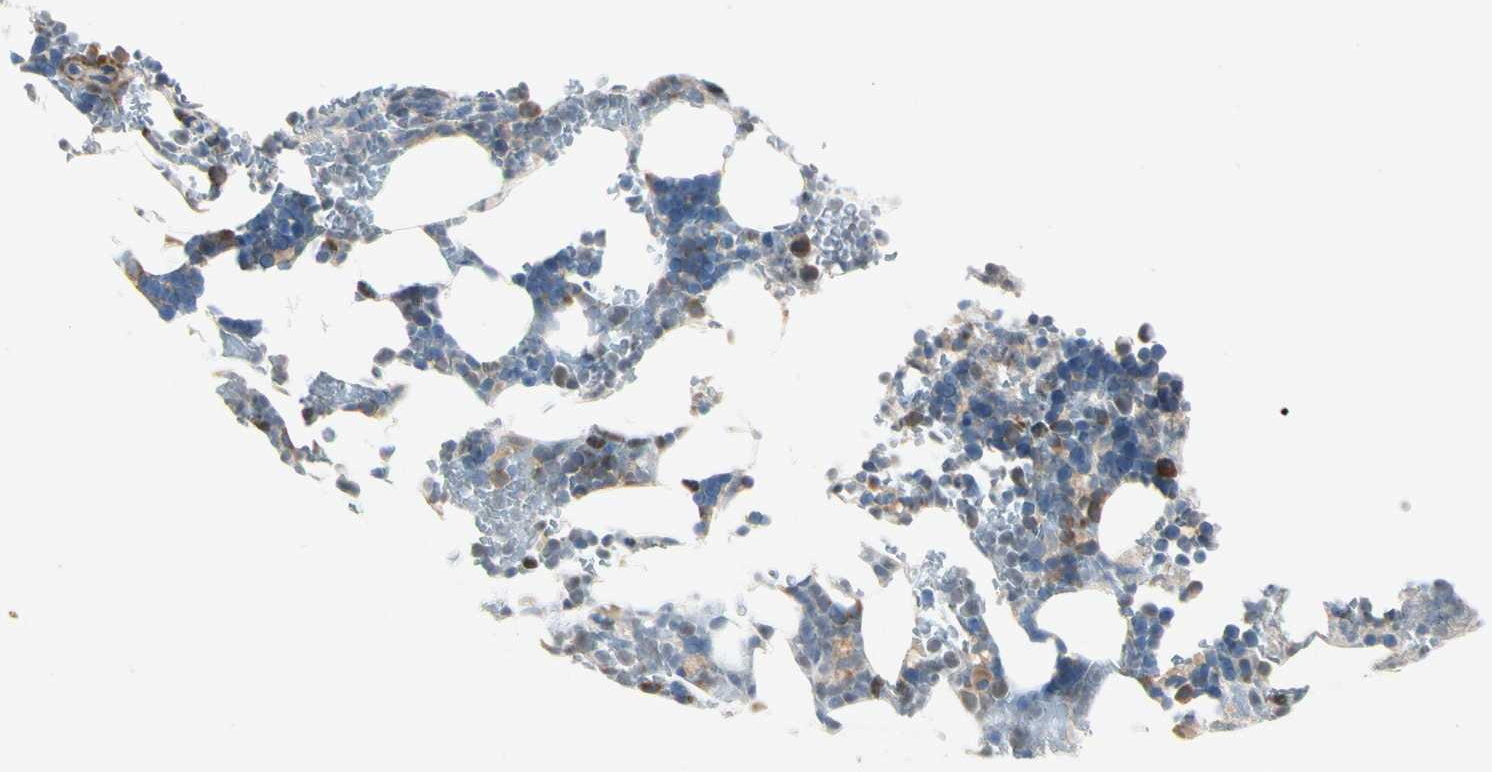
{"staining": {"intensity": "moderate", "quantity": "<25%", "location": "cytoplasmic/membranous"}, "tissue": "bone marrow", "cell_type": "Hematopoietic cells", "image_type": "normal", "snomed": [{"axis": "morphology", "description": "Normal tissue, NOS"}, {"axis": "topography", "description": "Bone marrow"}], "caption": "Immunohistochemistry (IHC) of unremarkable human bone marrow displays low levels of moderate cytoplasmic/membranous positivity in approximately <25% of hematopoietic cells. (DAB IHC with brightfield microscopy, high magnification).", "gene": "IL1R1", "patient": {"sex": "female", "age": 73}}